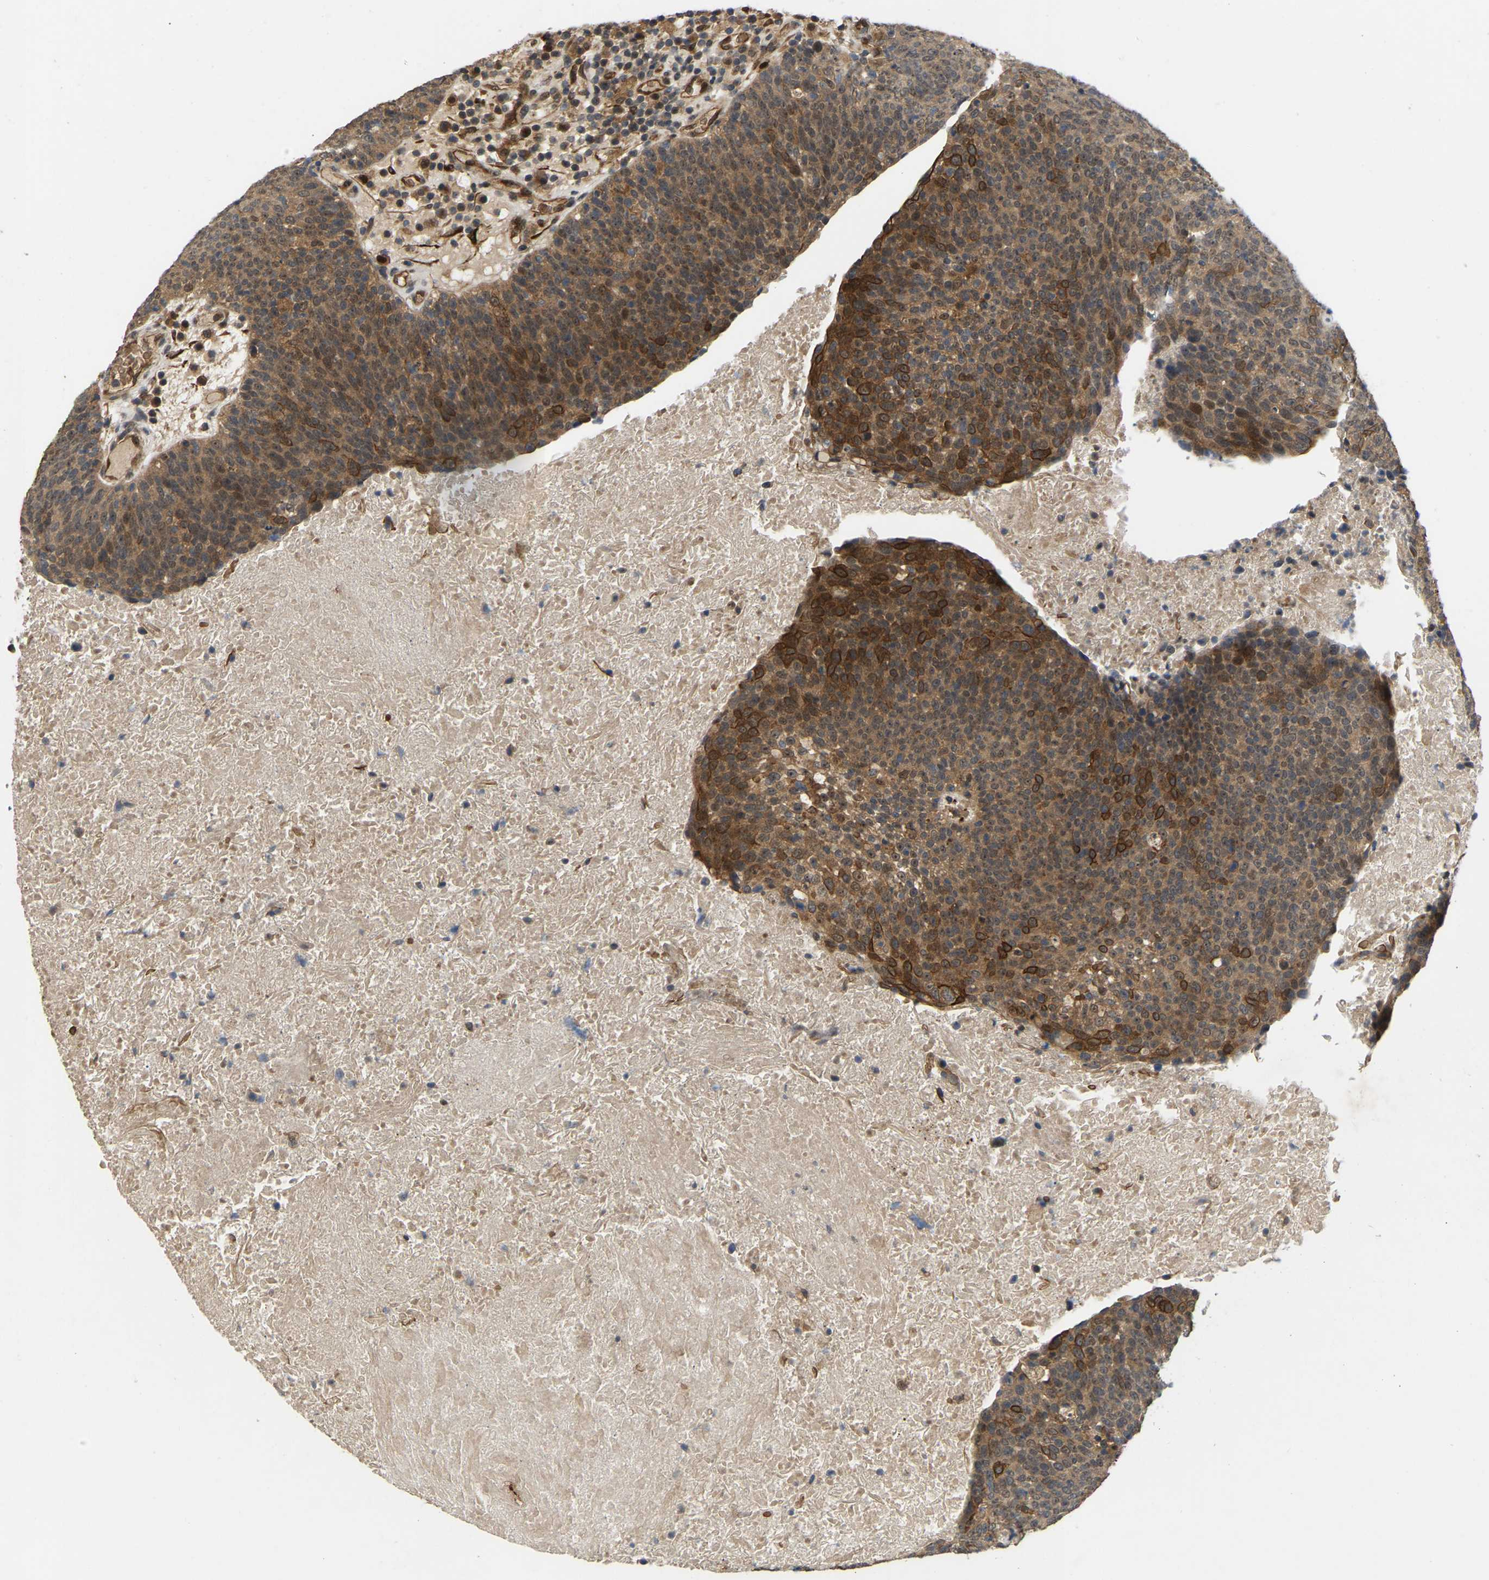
{"staining": {"intensity": "strong", "quantity": "25%-75%", "location": "cytoplasmic/membranous,nuclear"}, "tissue": "head and neck cancer", "cell_type": "Tumor cells", "image_type": "cancer", "snomed": [{"axis": "morphology", "description": "Squamous cell carcinoma, NOS"}, {"axis": "morphology", "description": "Squamous cell carcinoma, metastatic, NOS"}, {"axis": "topography", "description": "Lymph node"}, {"axis": "topography", "description": "Head-Neck"}], "caption": "Immunohistochemical staining of human squamous cell carcinoma (head and neck) exhibits high levels of strong cytoplasmic/membranous and nuclear positivity in approximately 25%-75% of tumor cells.", "gene": "LIMK2", "patient": {"sex": "male", "age": 62}}